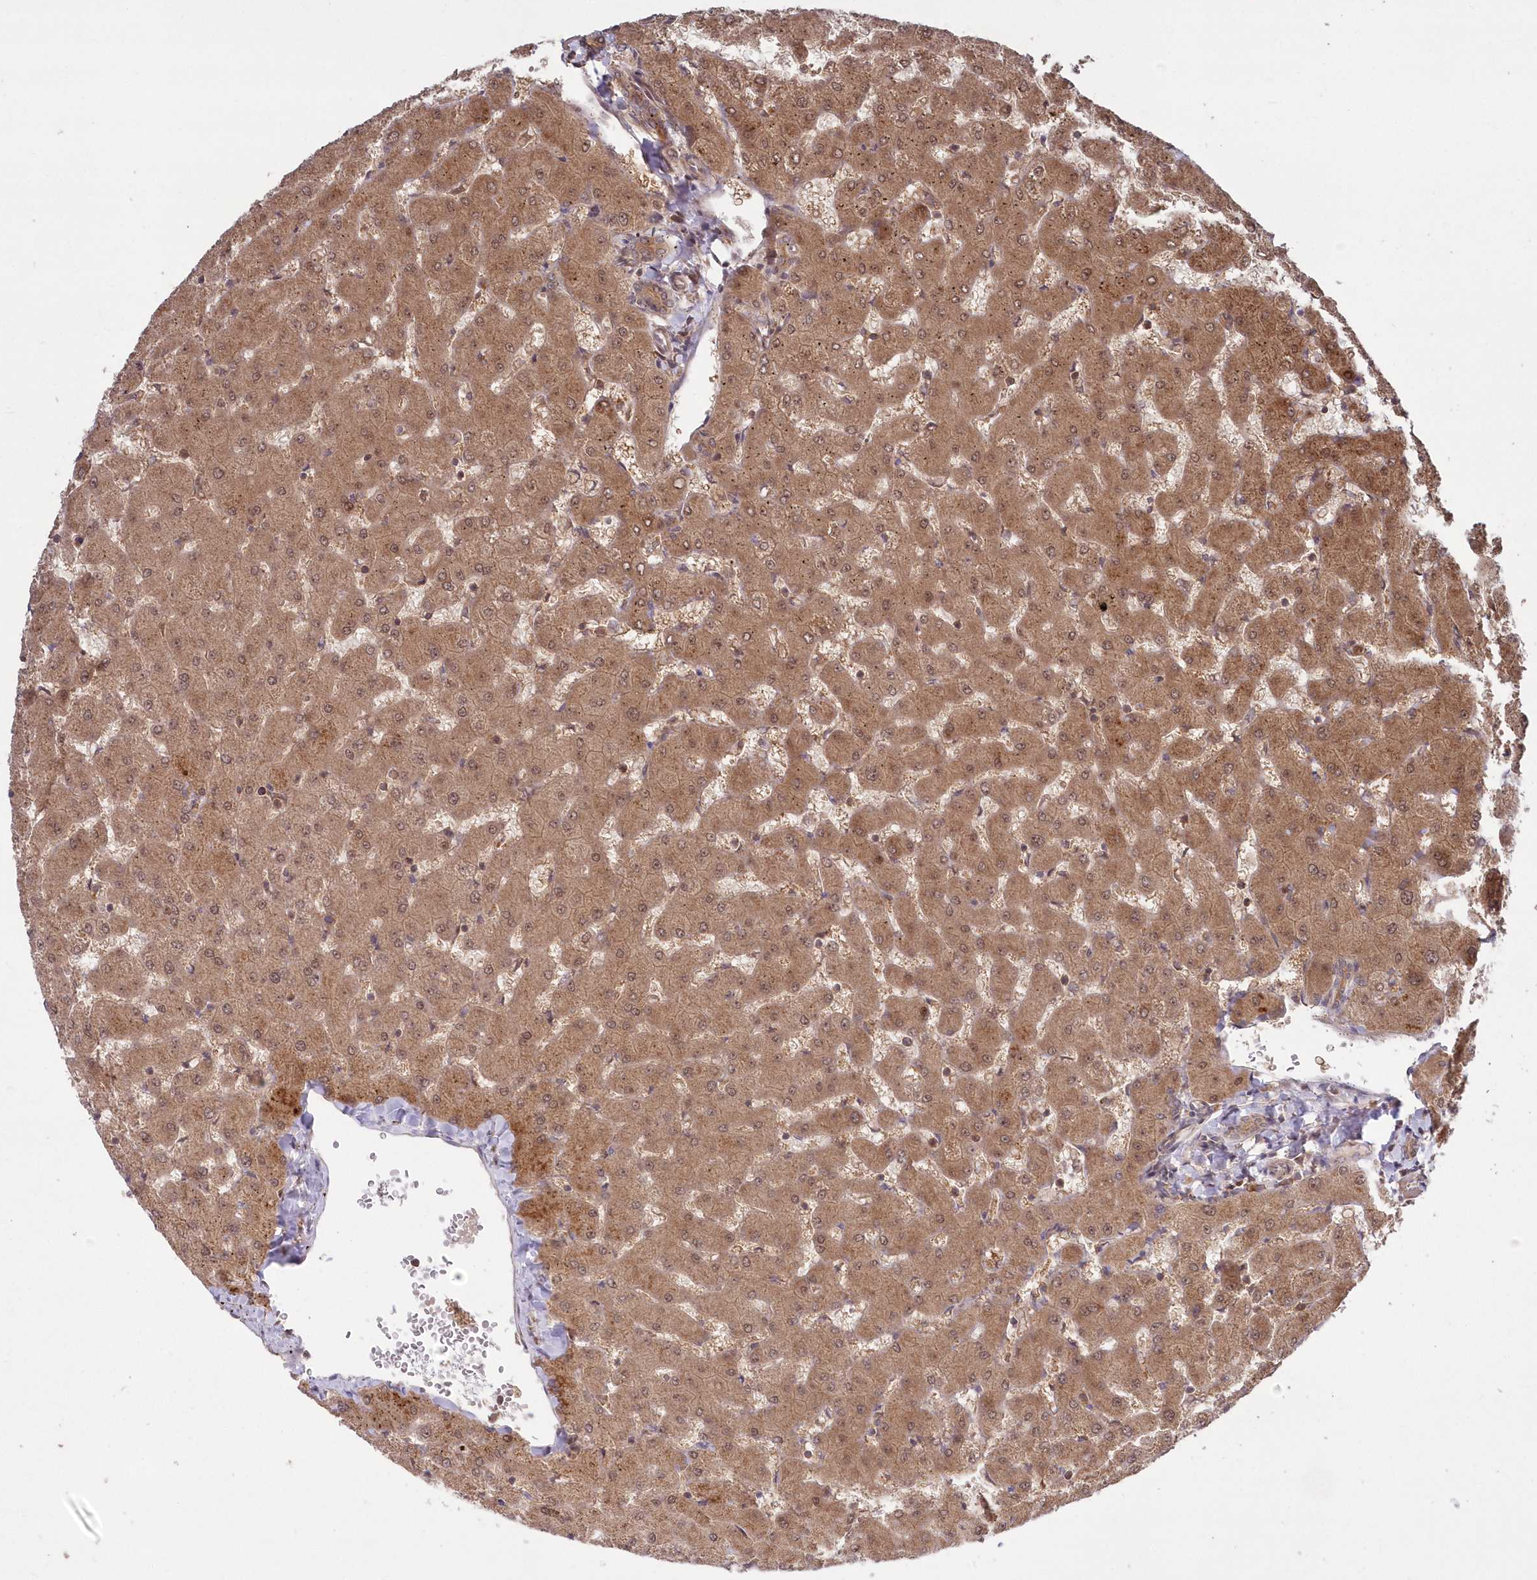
{"staining": {"intensity": "moderate", "quantity": ">75%", "location": "cytoplasmic/membranous"}, "tissue": "liver", "cell_type": "Cholangiocytes", "image_type": "normal", "snomed": [{"axis": "morphology", "description": "Normal tissue, NOS"}, {"axis": "topography", "description": "Liver"}], "caption": "Brown immunohistochemical staining in normal liver demonstrates moderate cytoplasmic/membranous staining in approximately >75% of cholangiocytes.", "gene": "TBCA", "patient": {"sex": "female", "age": 63}}